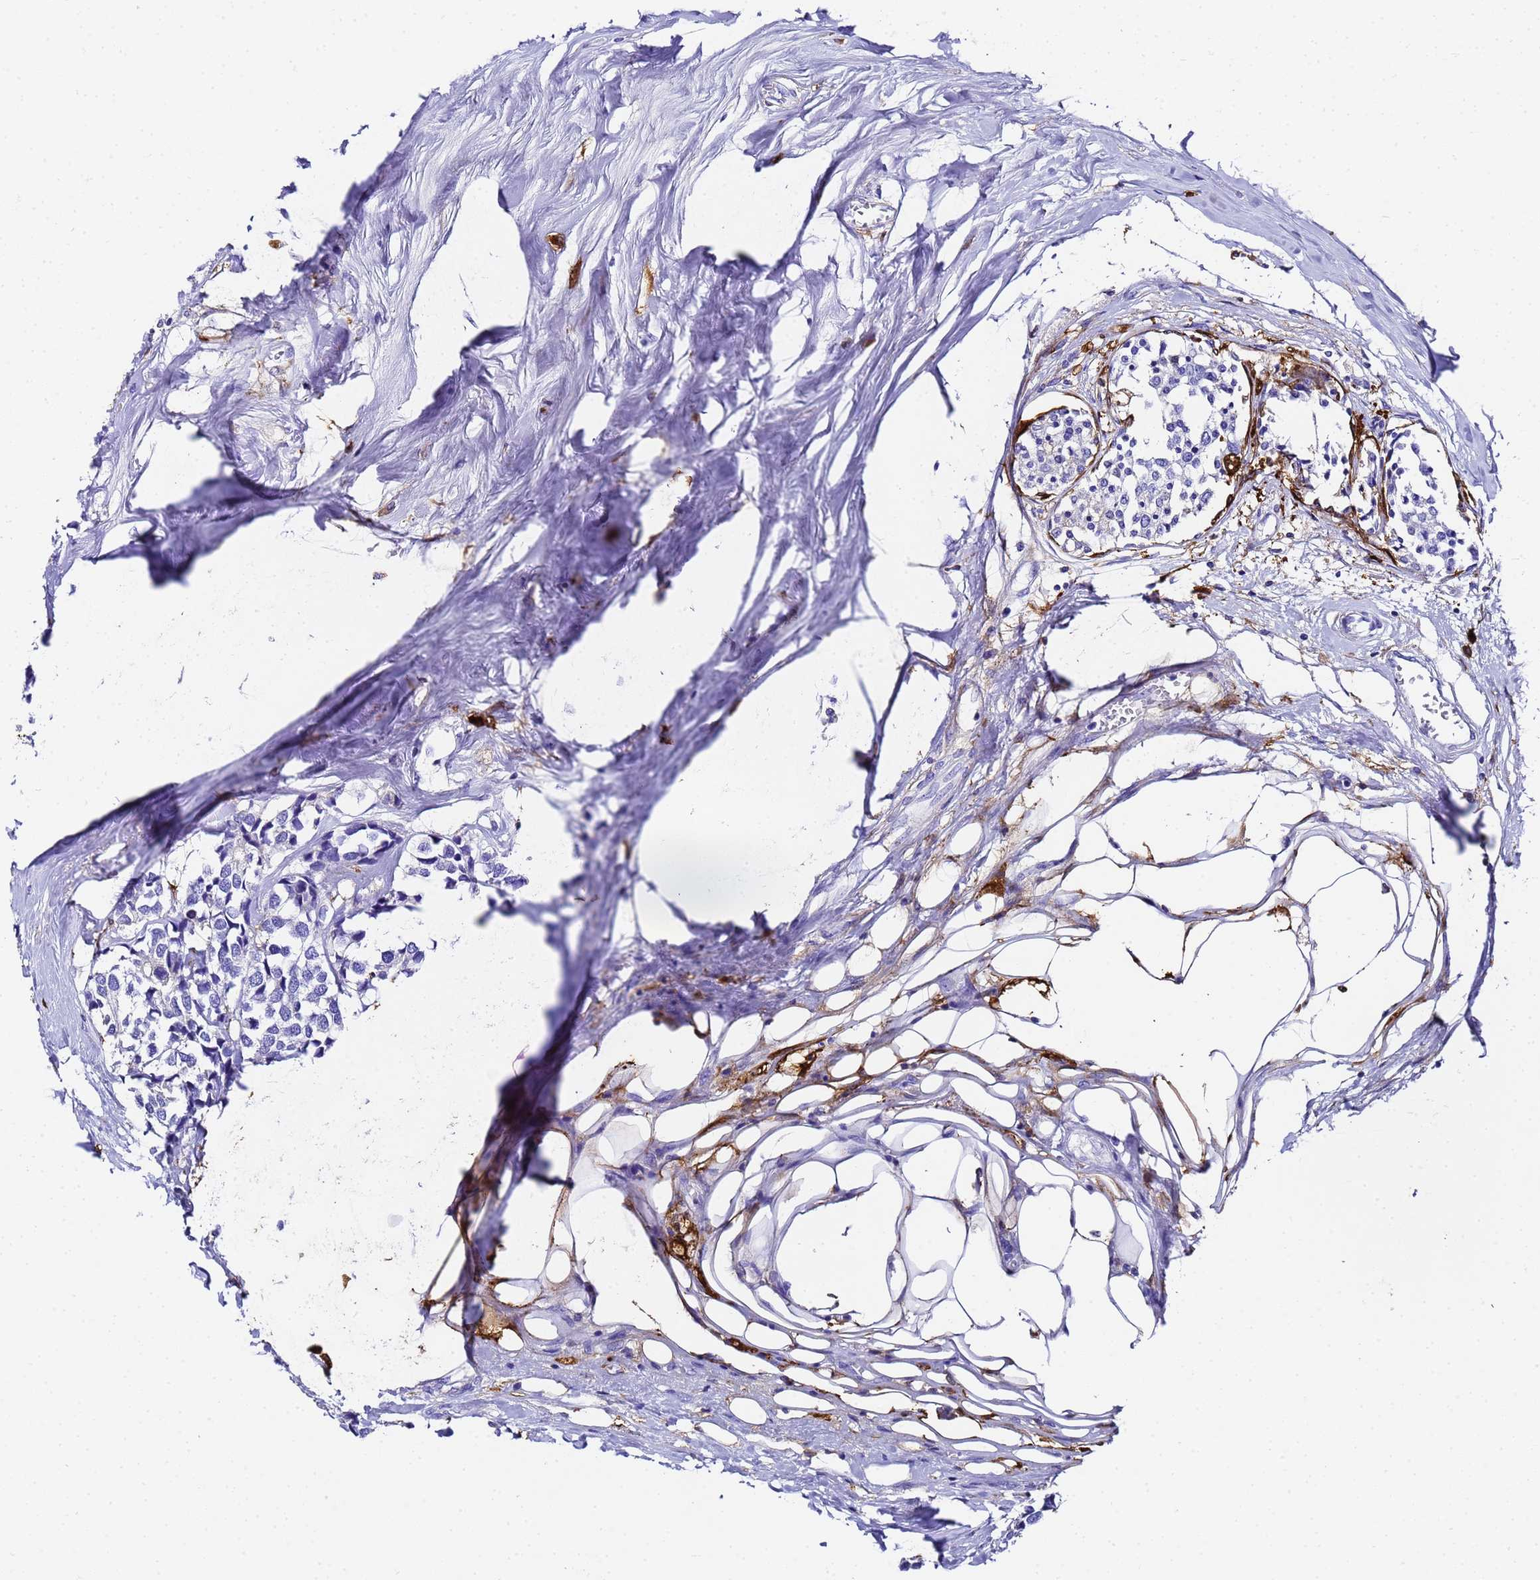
{"staining": {"intensity": "negative", "quantity": "none", "location": "none"}, "tissue": "breast cancer", "cell_type": "Tumor cells", "image_type": "cancer", "snomed": [{"axis": "morphology", "description": "Duct carcinoma"}, {"axis": "topography", "description": "Breast"}], "caption": "An IHC micrograph of breast intraductal carcinoma is shown. There is no staining in tumor cells of breast intraductal carcinoma. (DAB (3,3'-diaminobenzidine) immunohistochemistry (IHC), high magnification).", "gene": "FTL", "patient": {"sex": "female", "age": 83}}